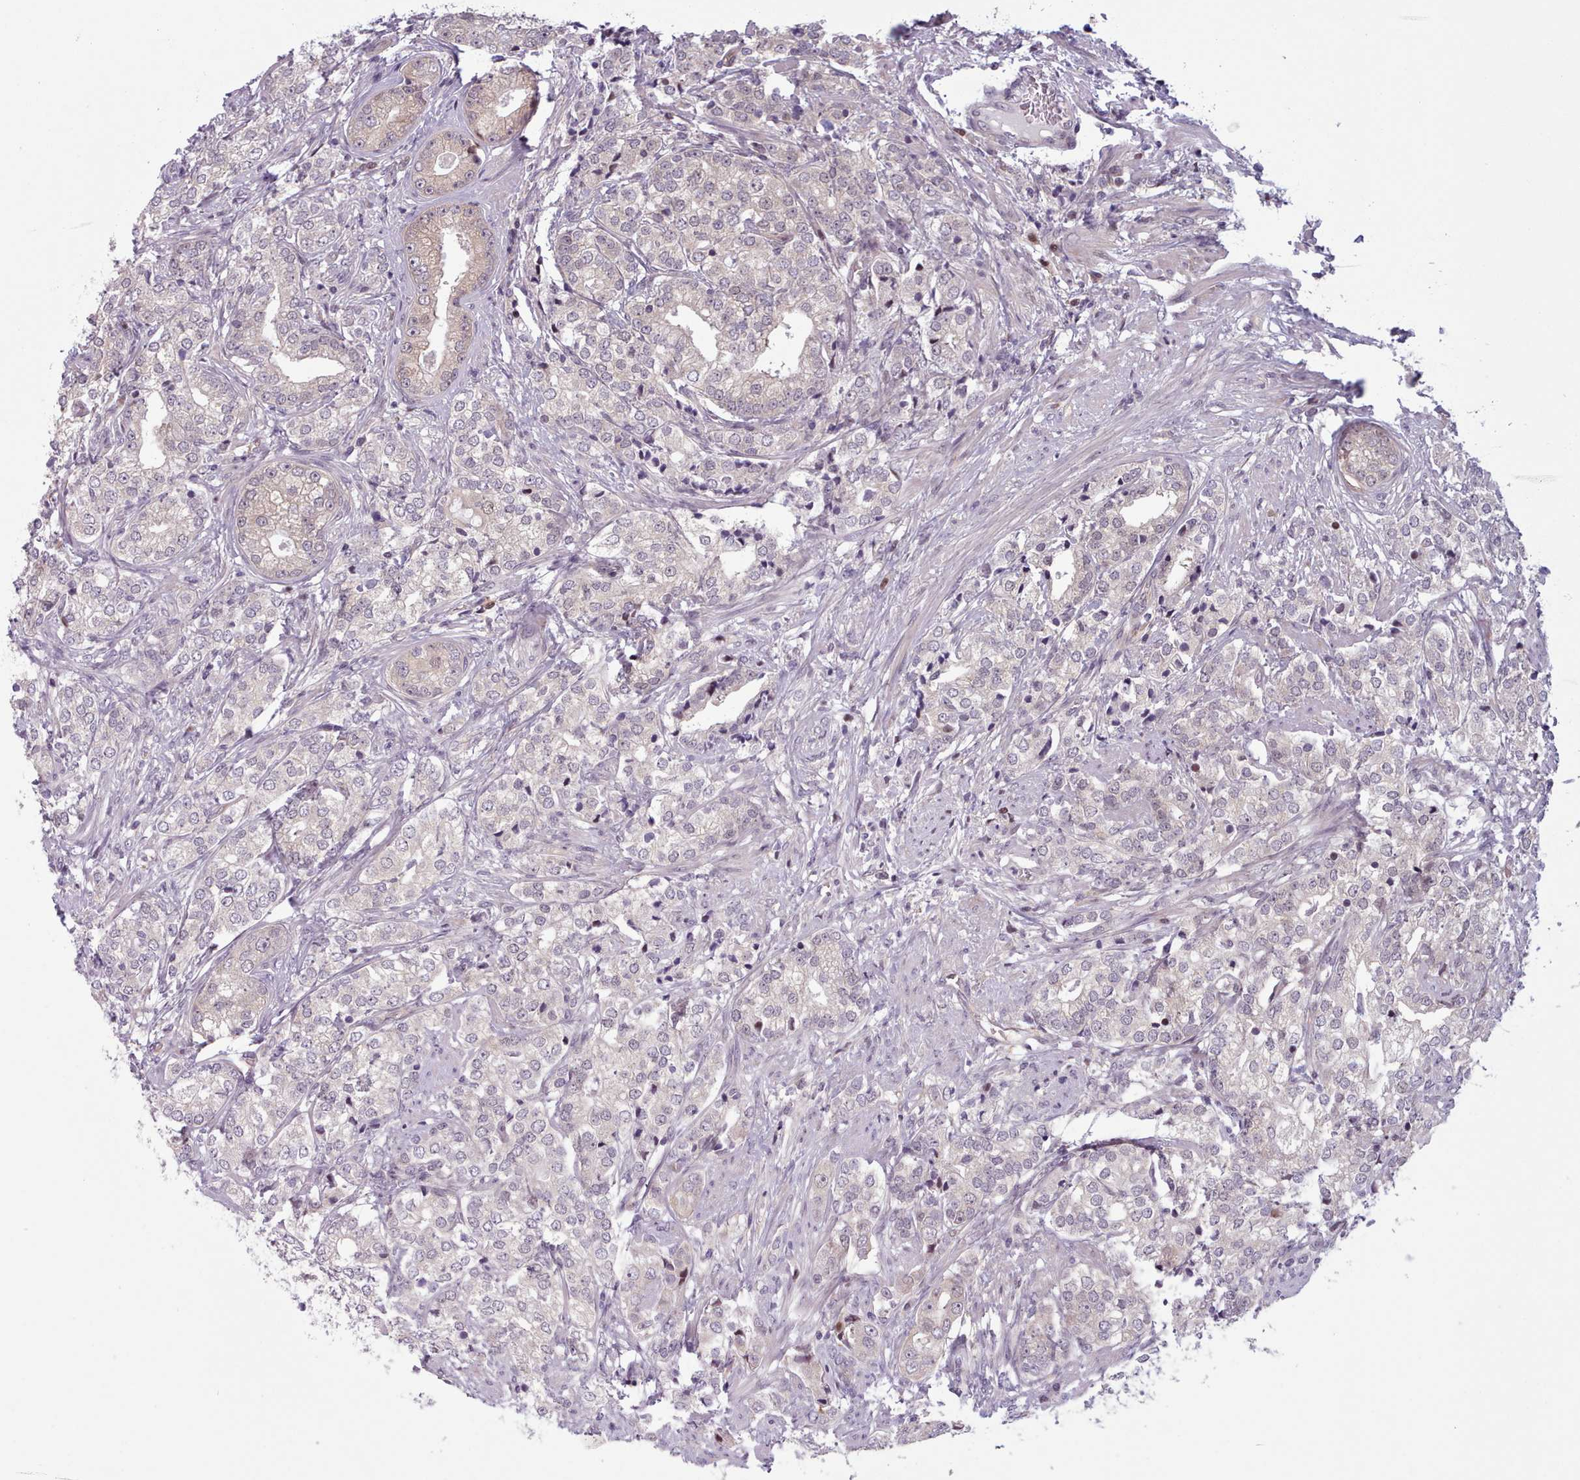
{"staining": {"intensity": "weak", "quantity": "<25%", "location": "cytoplasmic/membranous"}, "tissue": "prostate cancer", "cell_type": "Tumor cells", "image_type": "cancer", "snomed": [{"axis": "morphology", "description": "Adenocarcinoma, High grade"}, {"axis": "topography", "description": "Prostate"}], "caption": "High power microscopy micrograph of an immunohistochemistry photomicrograph of high-grade adenocarcinoma (prostate), revealing no significant staining in tumor cells. (DAB (3,3'-diaminobenzidine) immunohistochemistry with hematoxylin counter stain).", "gene": "KBTBD7", "patient": {"sex": "male", "age": 69}}